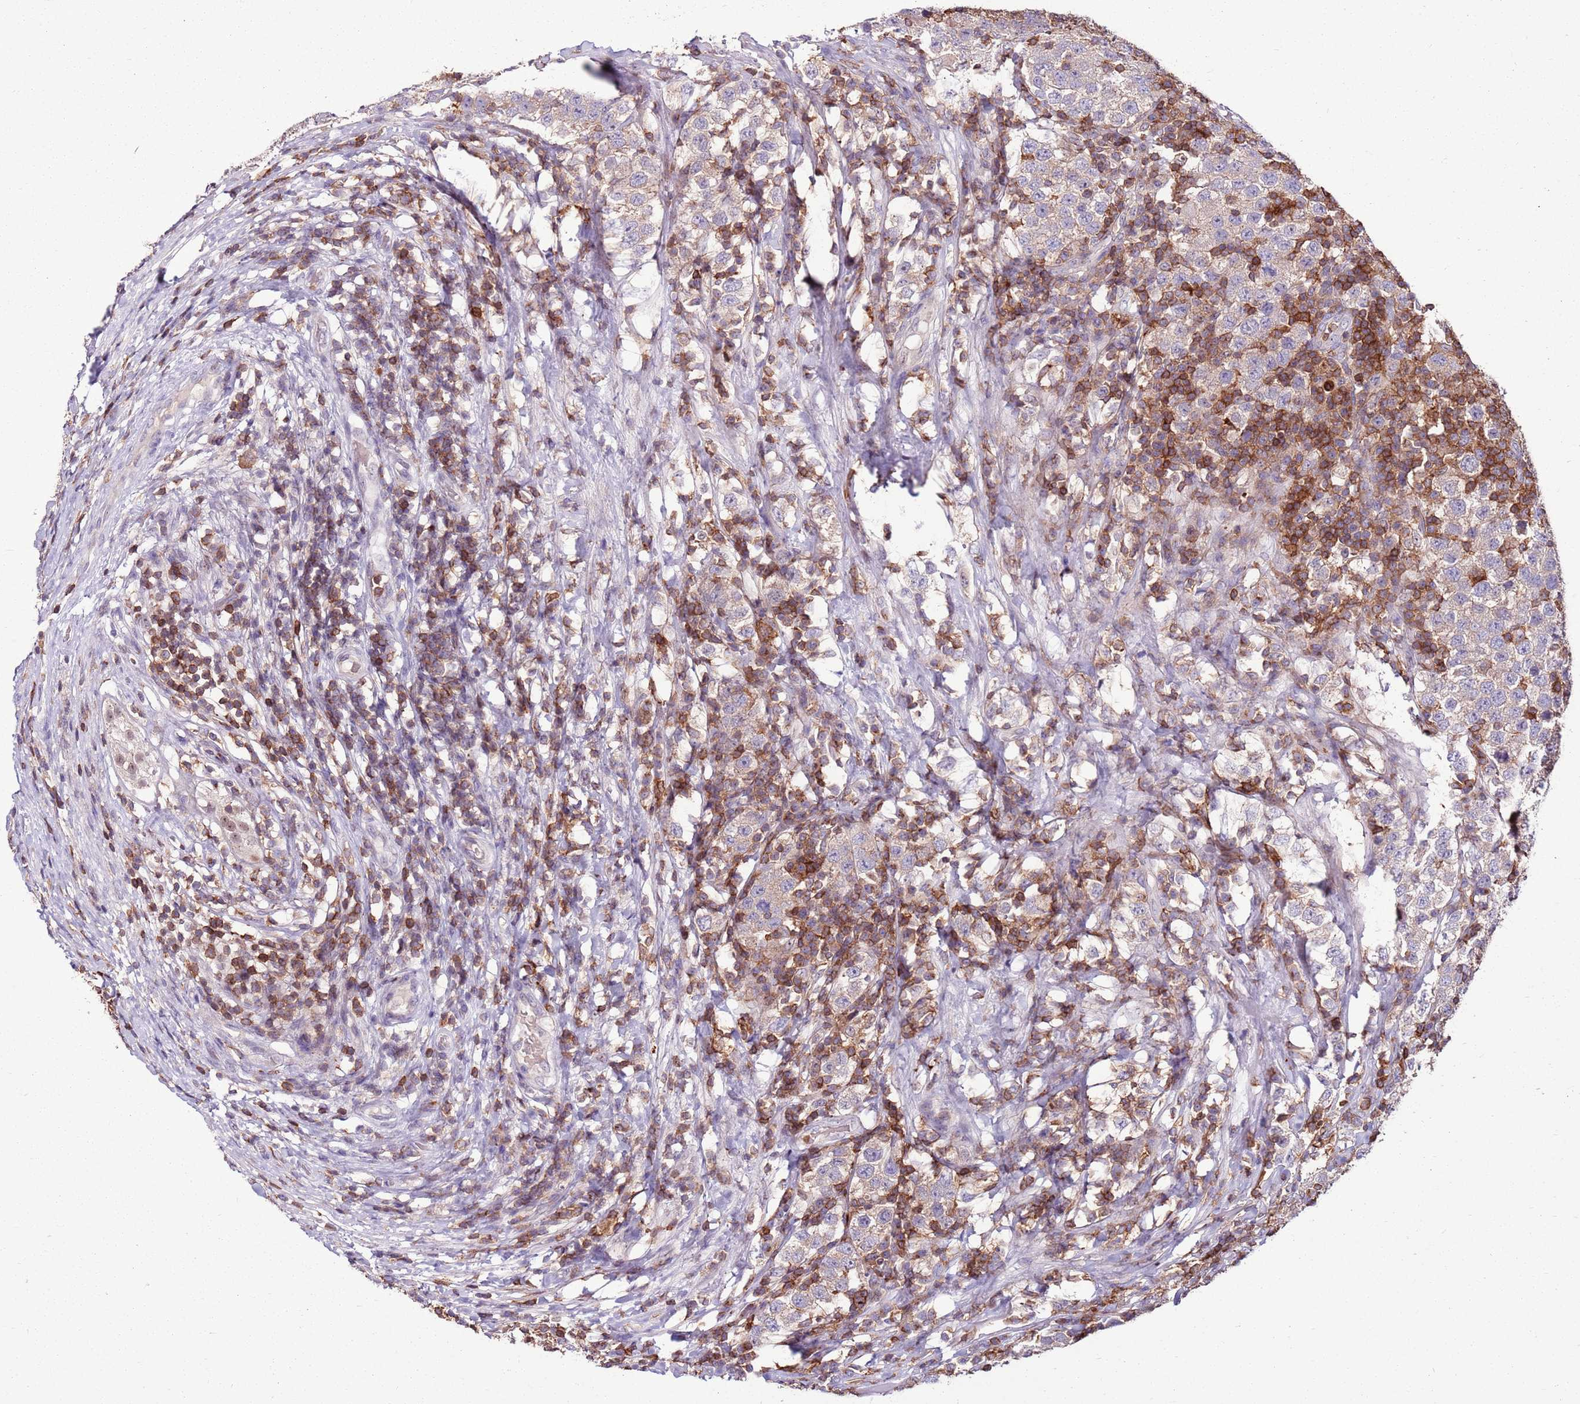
{"staining": {"intensity": "weak", "quantity": "25%-75%", "location": "cytoplasmic/membranous"}, "tissue": "testis cancer", "cell_type": "Tumor cells", "image_type": "cancer", "snomed": [{"axis": "morphology", "description": "Seminoma, NOS"}, {"axis": "topography", "description": "Testis"}], "caption": "Testis seminoma stained with a protein marker displays weak staining in tumor cells.", "gene": "ZSWIM1", "patient": {"sex": "male", "age": 34}}